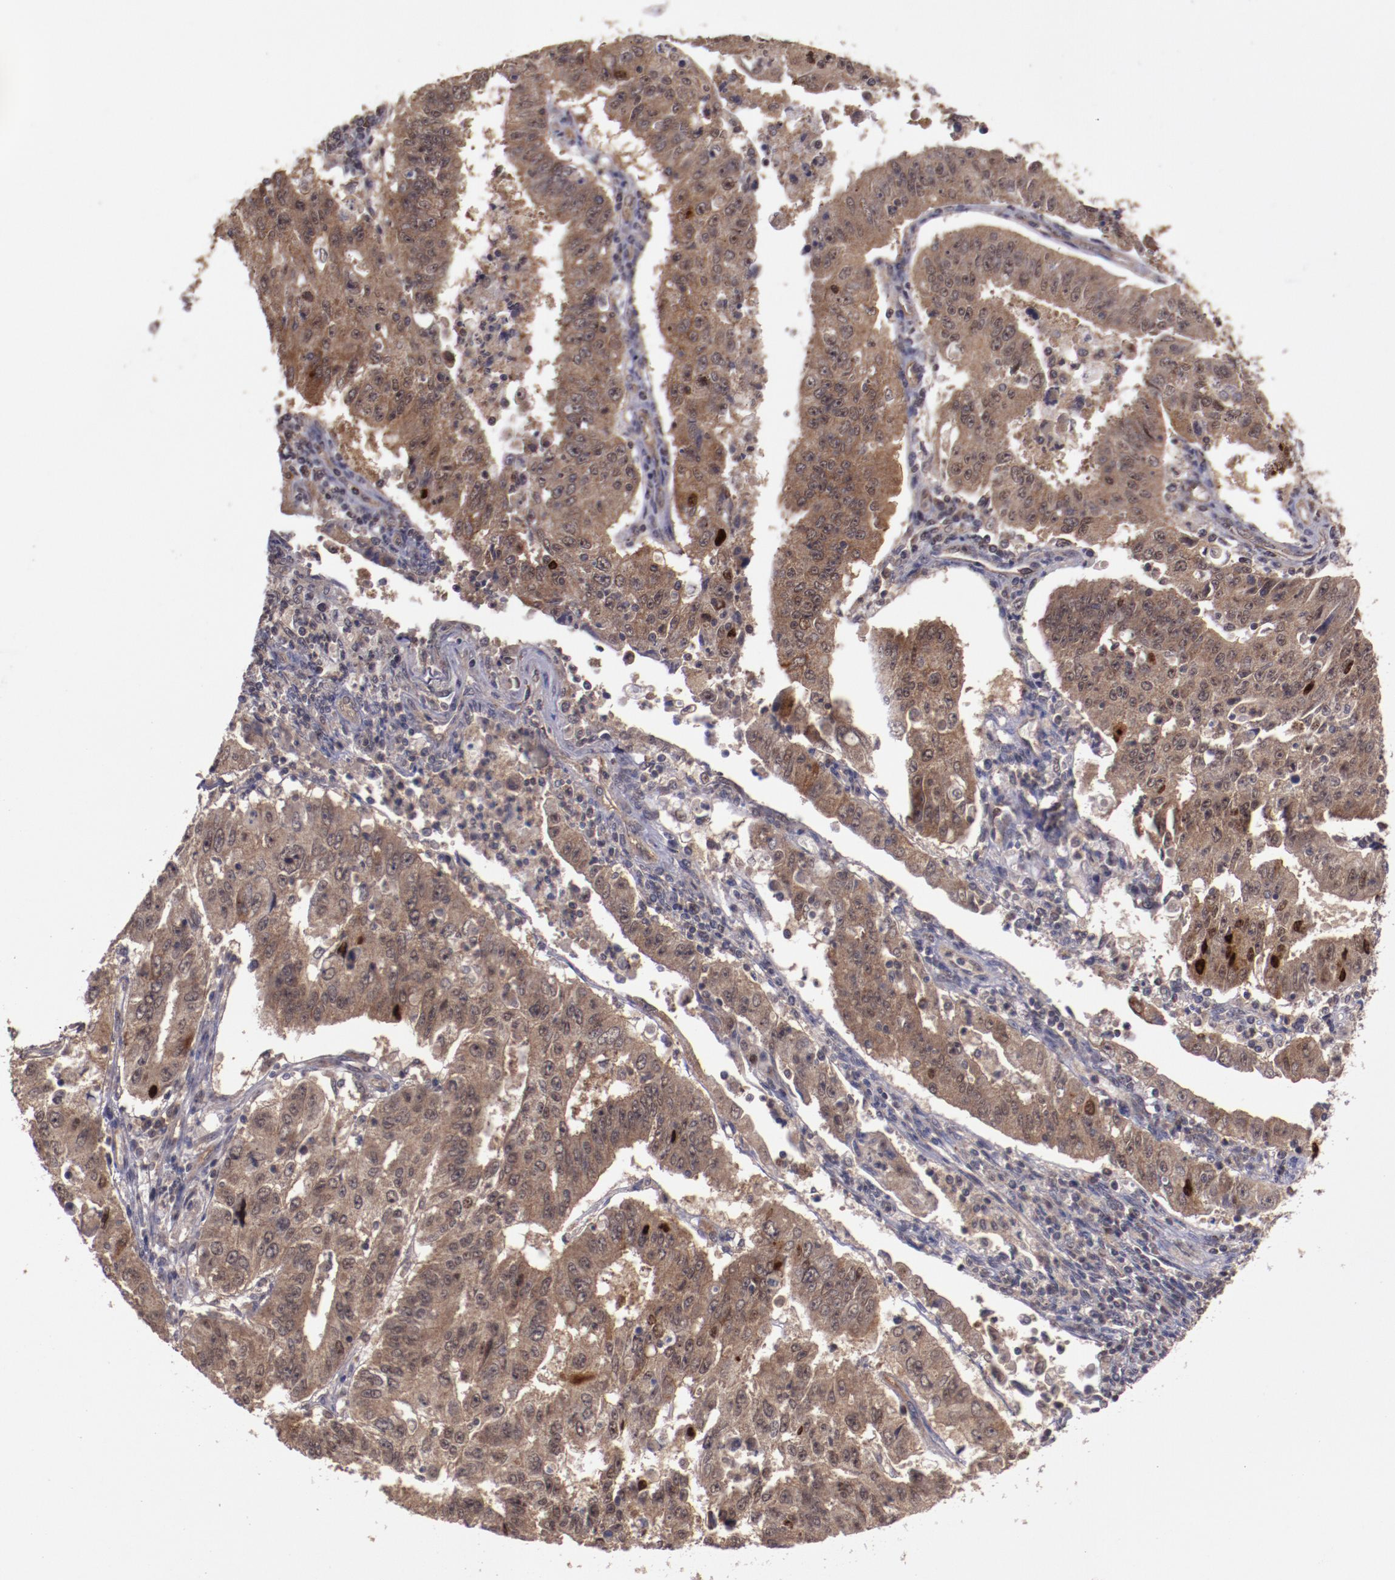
{"staining": {"intensity": "weak", "quantity": ">75%", "location": "cytoplasmic/membranous"}, "tissue": "endometrial cancer", "cell_type": "Tumor cells", "image_type": "cancer", "snomed": [{"axis": "morphology", "description": "Adenocarcinoma, NOS"}, {"axis": "topography", "description": "Endometrium"}], "caption": "Brown immunohistochemical staining in human adenocarcinoma (endometrial) shows weak cytoplasmic/membranous staining in approximately >75% of tumor cells. (Stains: DAB in brown, nuclei in blue, Microscopy: brightfield microscopy at high magnification).", "gene": "FTSJ1", "patient": {"sex": "female", "age": 42}}